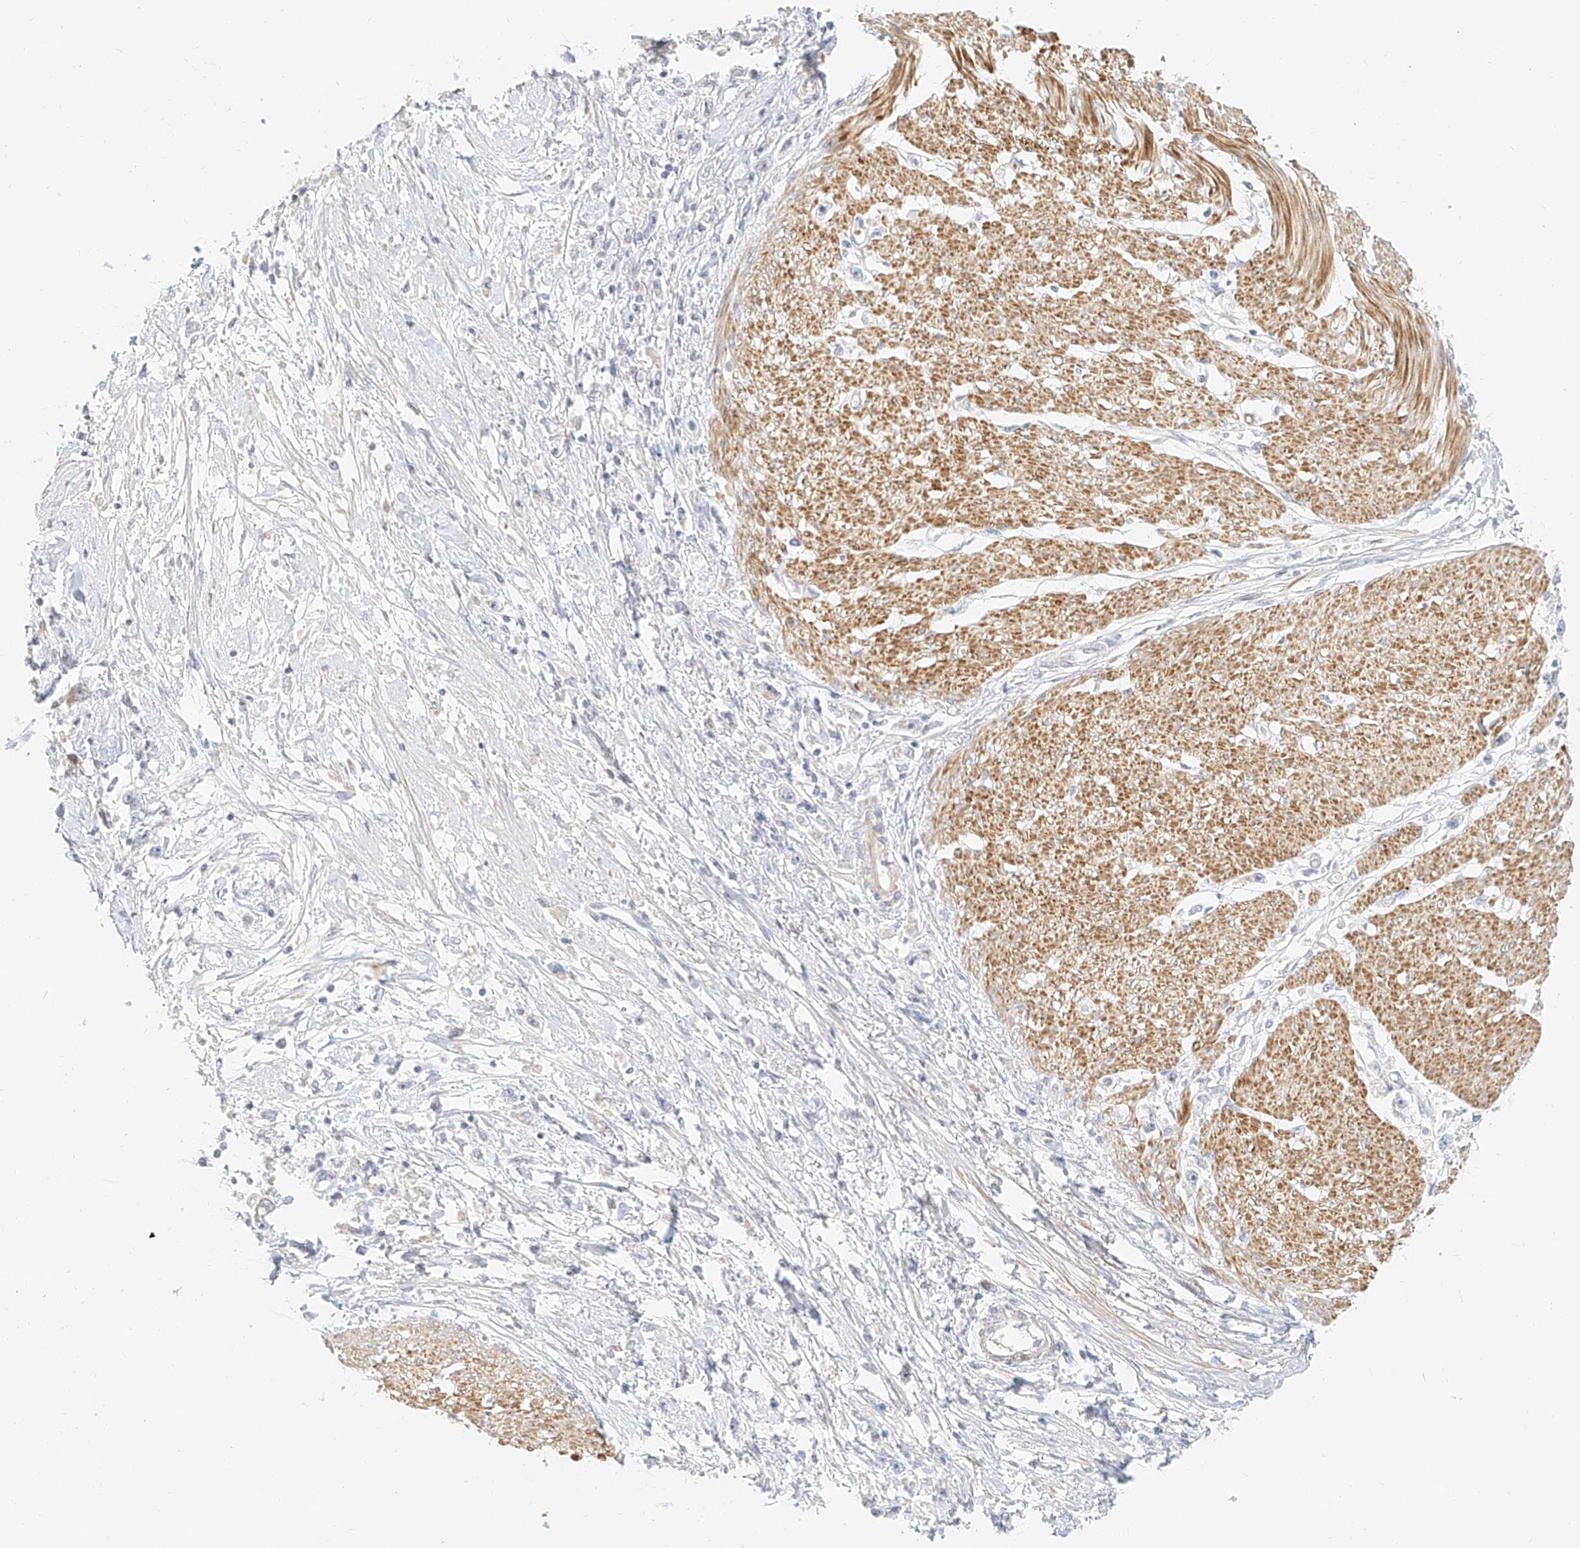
{"staining": {"intensity": "negative", "quantity": "none", "location": "none"}, "tissue": "stomach cancer", "cell_type": "Tumor cells", "image_type": "cancer", "snomed": [{"axis": "morphology", "description": "Adenocarcinoma, NOS"}, {"axis": "topography", "description": "Stomach"}], "caption": "High power microscopy histopathology image of an IHC photomicrograph of adenocarcinoma (stomach), revealing no significant staining in tumor cells.", "gene": "CXorf58", "patient": {"sex": "female", "age": 59}}